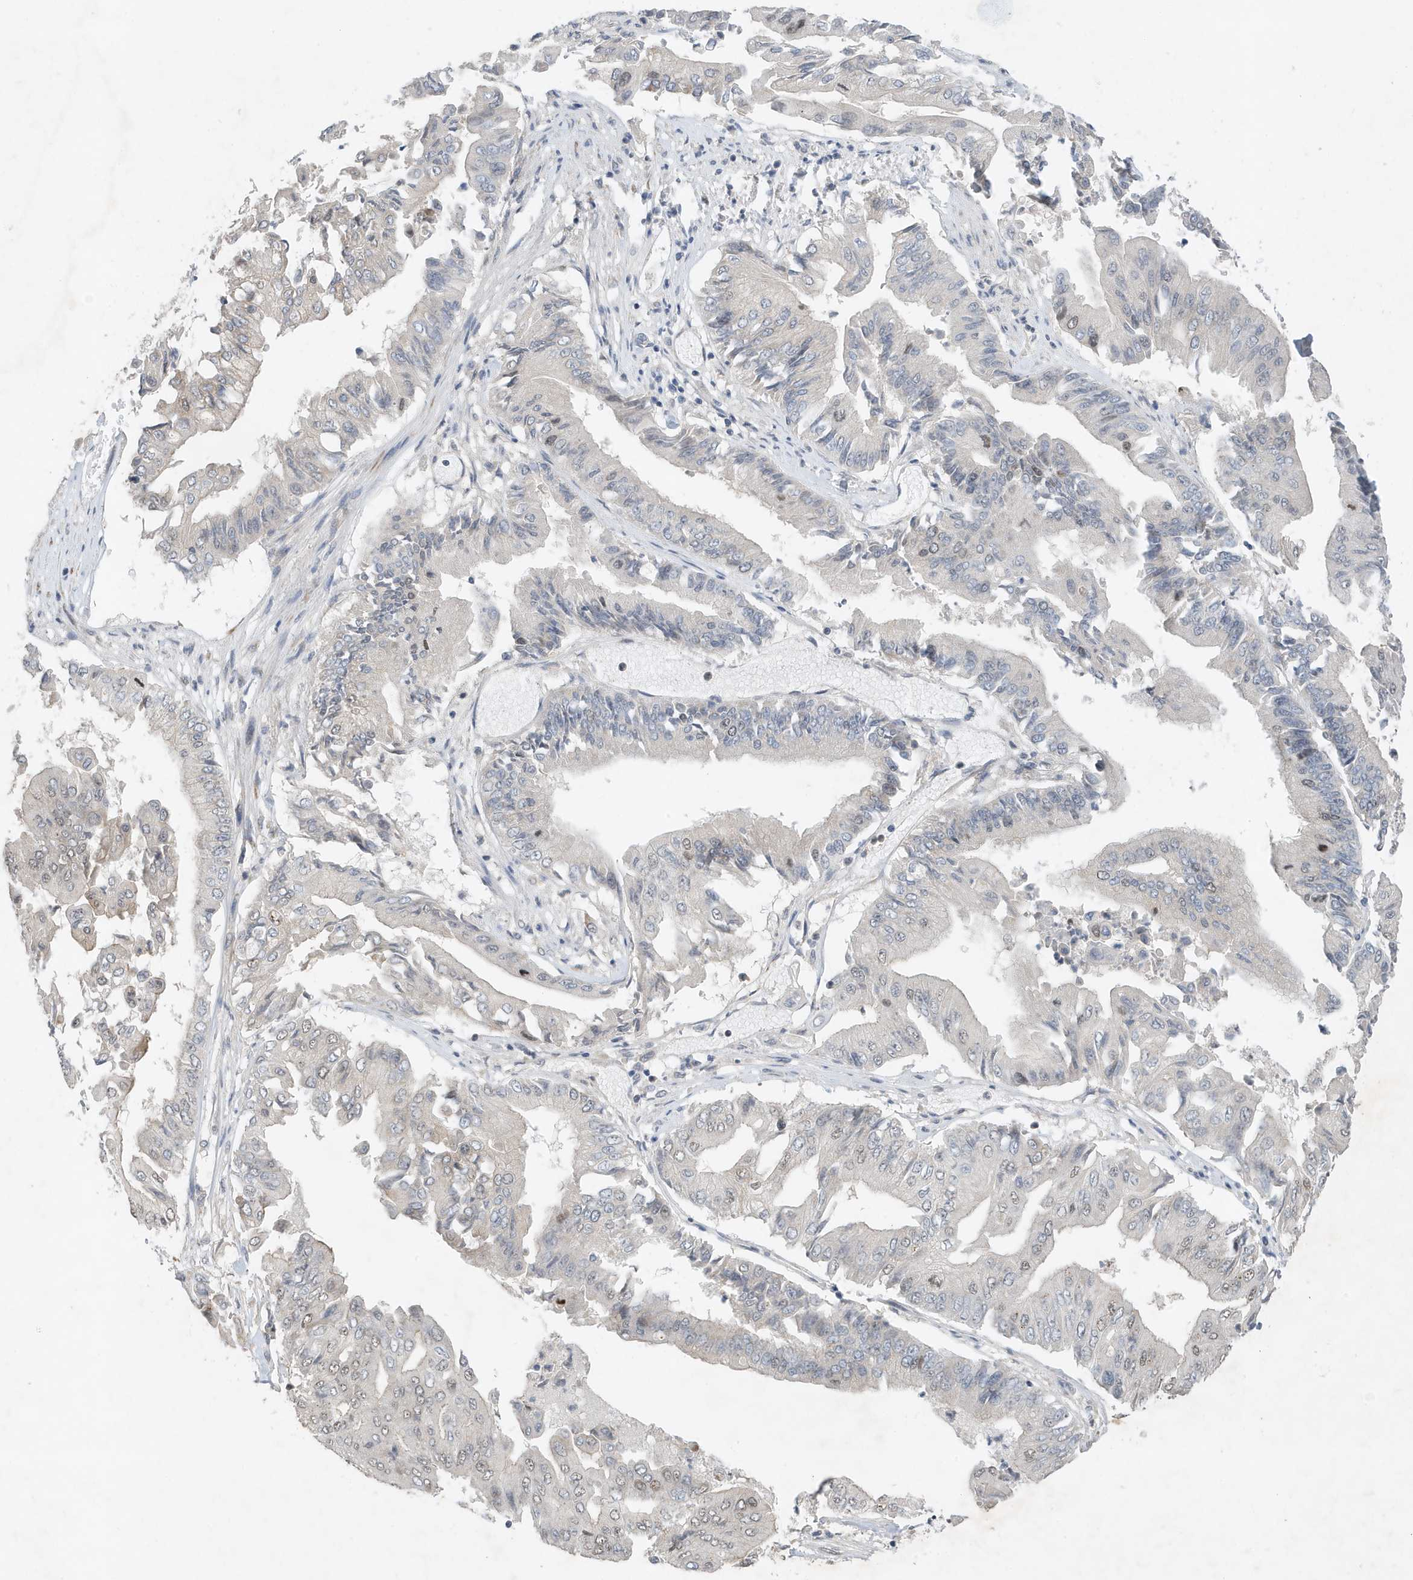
{"staining": {"intensity": "weak", "quantity": "<25%", "location": "nuclear"}, "tissue": "pancreatic cancer", "cell_type": "Tumor cells", "image_type": "cancer", "snomed": [{"axis": "morphology", "description": "Adenocarcinoma, NOS"}, {"axis": "topography", "description": "Pancreas"}], "caption": "Protein analysis of pancreatic cancer (adenocarcinoma) shows no significant expression in tumor cells.", "gene": "MAST3", "patient": {"sex": "female", "age": 77}}